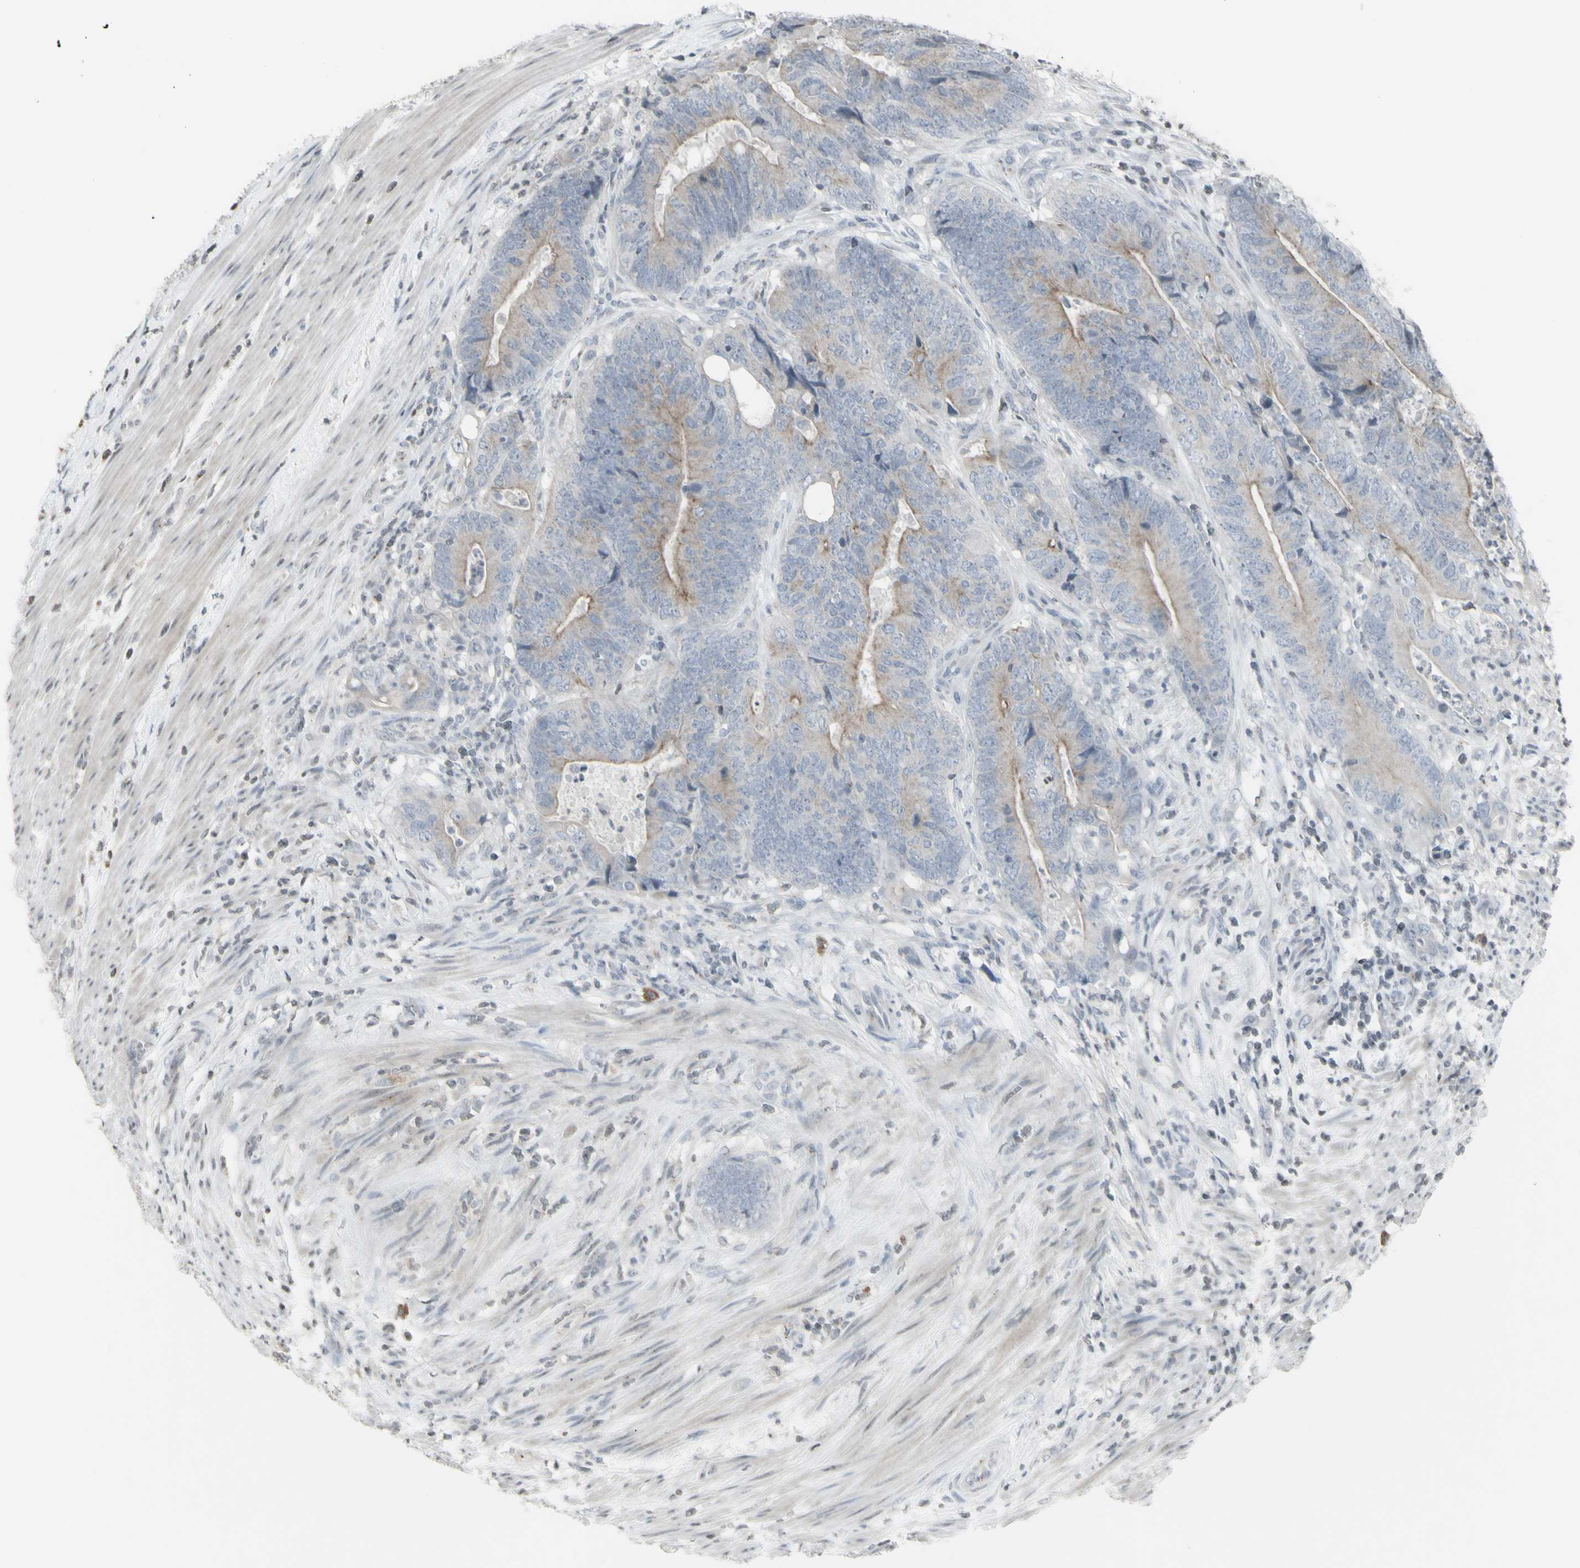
{"staining": {"intensity": "weak", "quantity": "25%-75%", "location": "cytoplasmic/membranous"}, "tissue": "colorectal cancer", "cell_type": "Tumor cells", "image_type": "cancer", "snomed": [{"axis": "morphology", "description": "Normal tissue, NOS"}, {"axis": "morphology", "description": "Adenocarcinoma, NOS"}, {"axis": "topography", "description": "Colon"}], "caption": "This histopathology image shows IHC staining of colorectal cancer (adenocarcinoma), with low weak cytoplasmic/membranous staining in approximately 25%-75% of tumor cells.", "gene": "MUC5AC", "patient": {"sex": "male", "age": 56}}